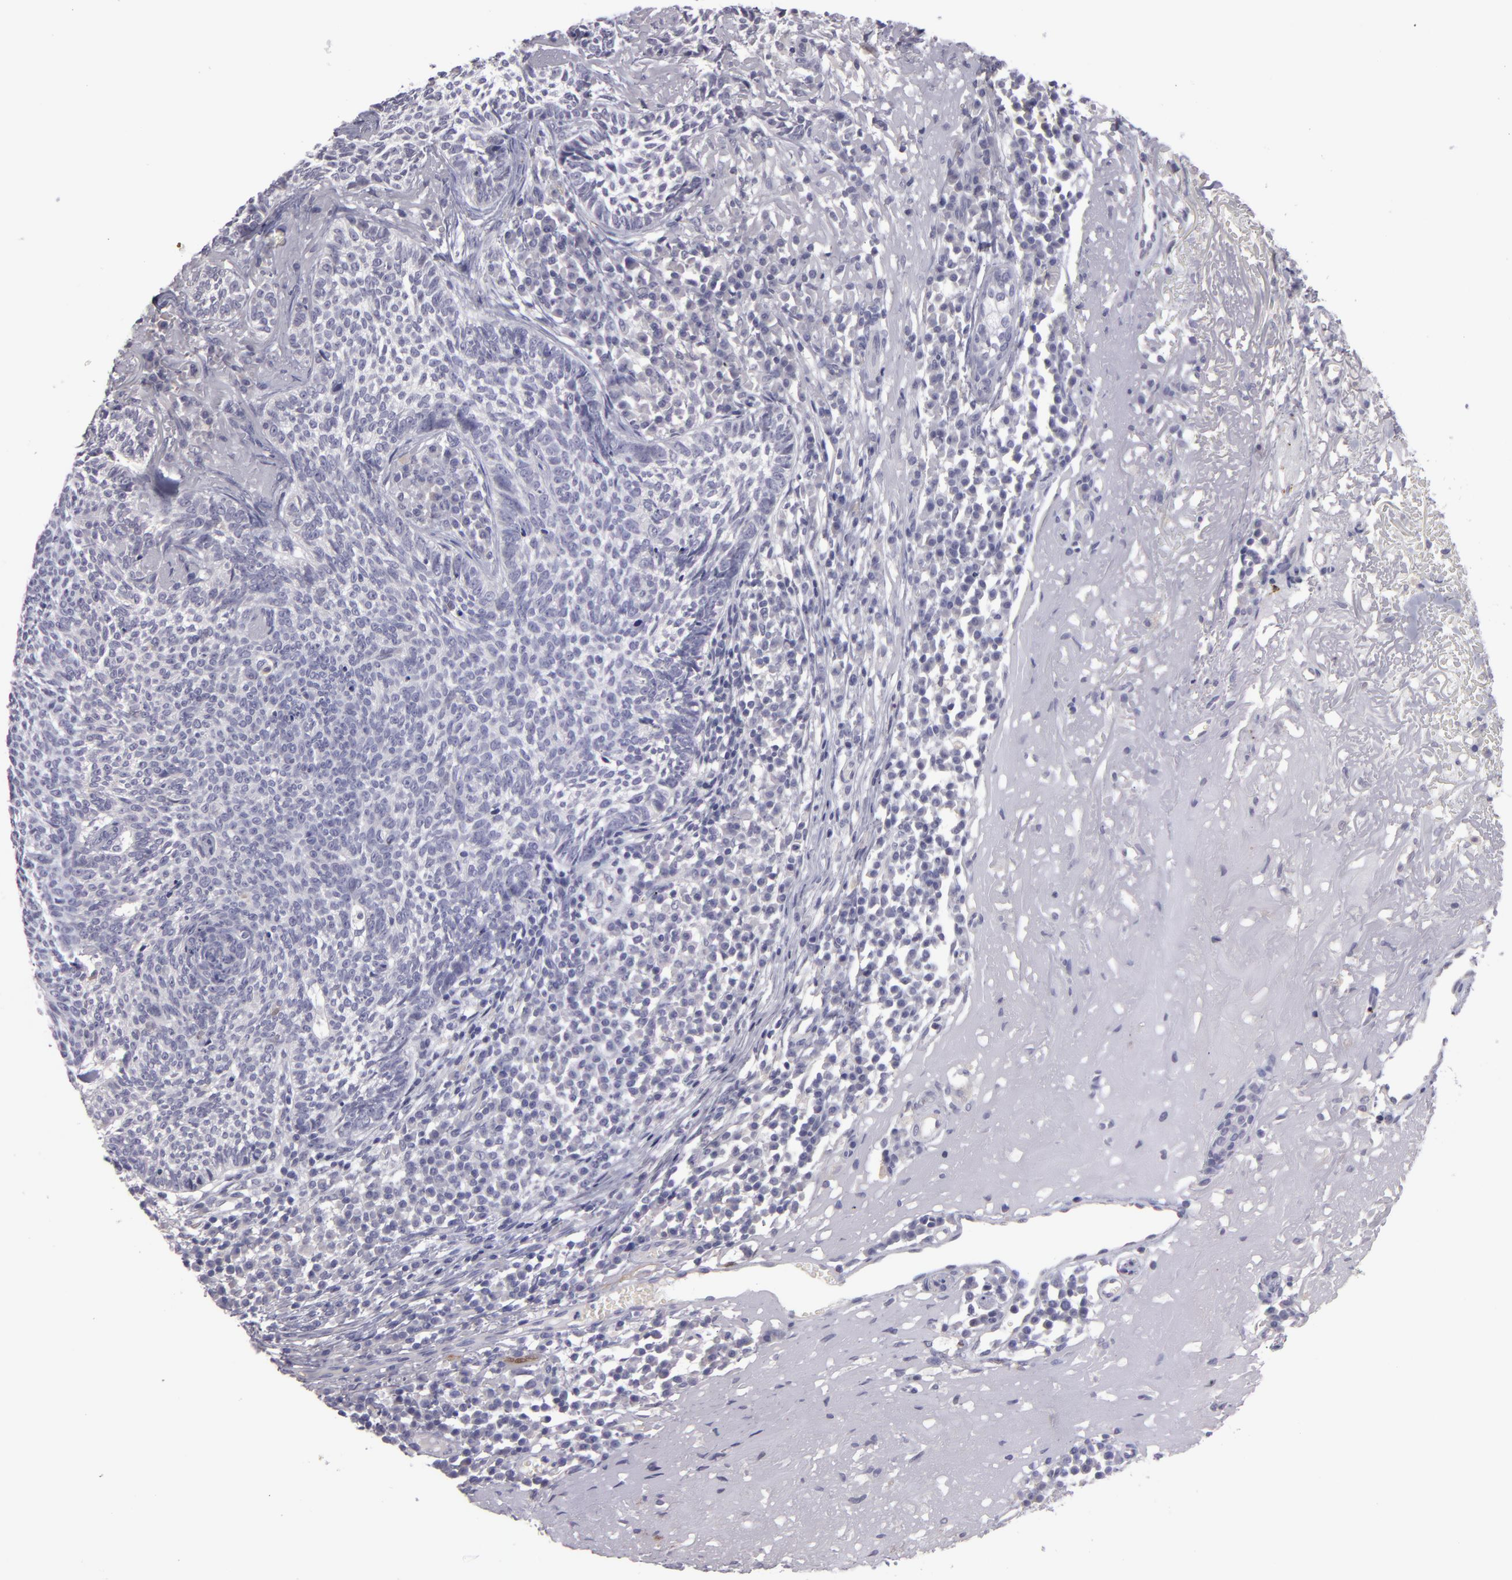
{"staining": {"intensity": "negative", "quantity": "none", "location": "none"}, "tissue": "skin cancer", "cell_type": "Tumor cells", "image_type": "cancer", "snomed": [{"axis": "morphology", "description": "Basal cell carcinoma"}, {"axis": "topography", "description": "Skin"}], "caption": "The photomicrograph demonstrates no staining of tumor cells in skin basal cell carcinoma.", "gene": "SNCB", "patient": {"sex": "female", "age": 89}}